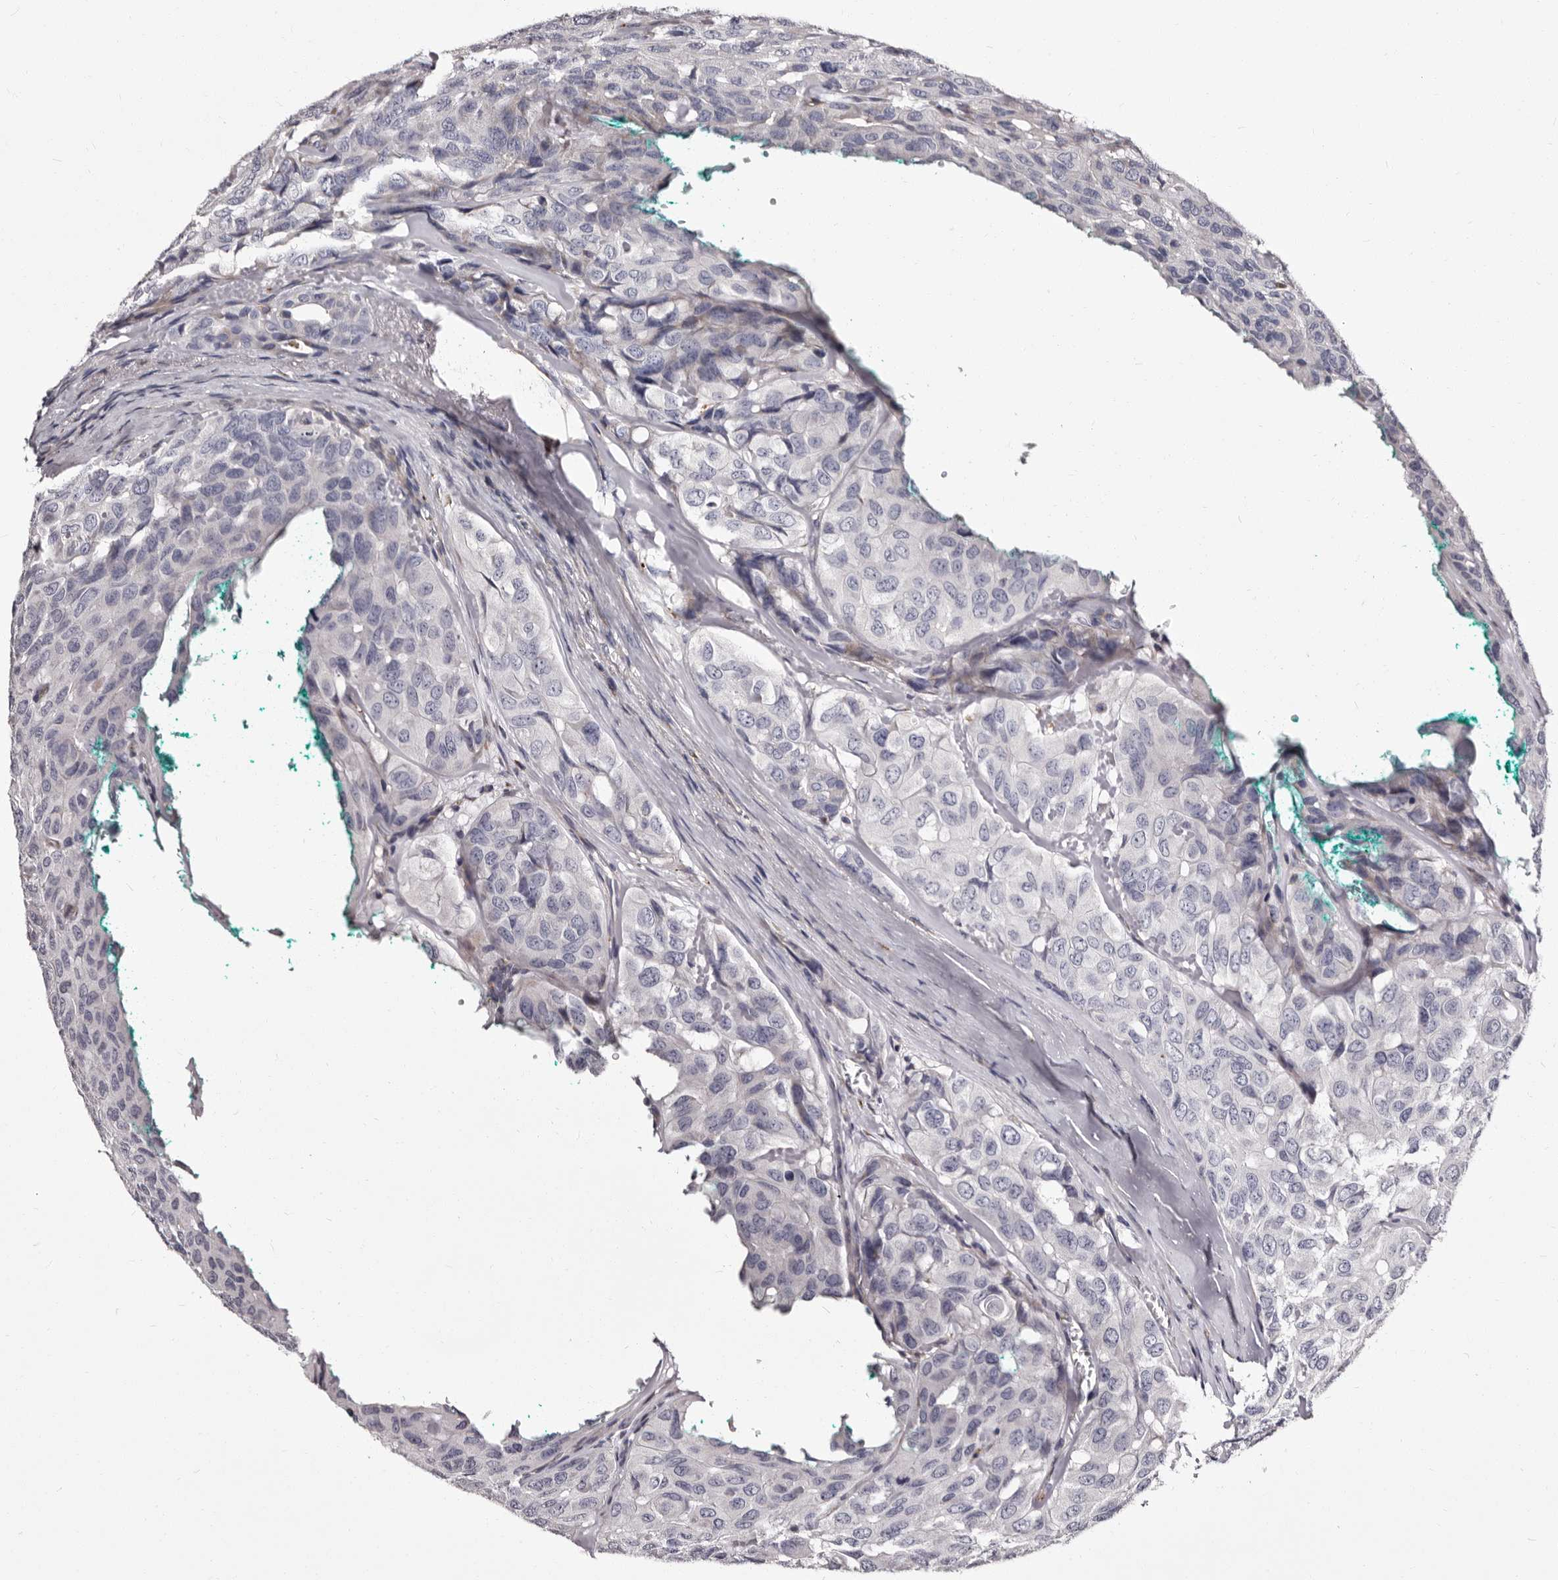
{"staining": {"intensity": "negative", "quantity": "none", "location": "none"}, "tissue": "head and neck cancer", "cell_type": "Tumor cells", "image_type": "cancer", "snomed": [{"axis": "morphology", "description": "Adenocarcinoma, NOS"}, {"axis": "topography", "description": "Salivary gland, NOS"}, {"axis": "topography", "description": "Head-Neck"}], "caption": "This is a image of immunohistochemistry (IHC) staining of head and neck adenocarcinoma, which shows no staining in tumor cells.", "gene": "AUNIP", "patient": {"sex": "female", "age": 76}}